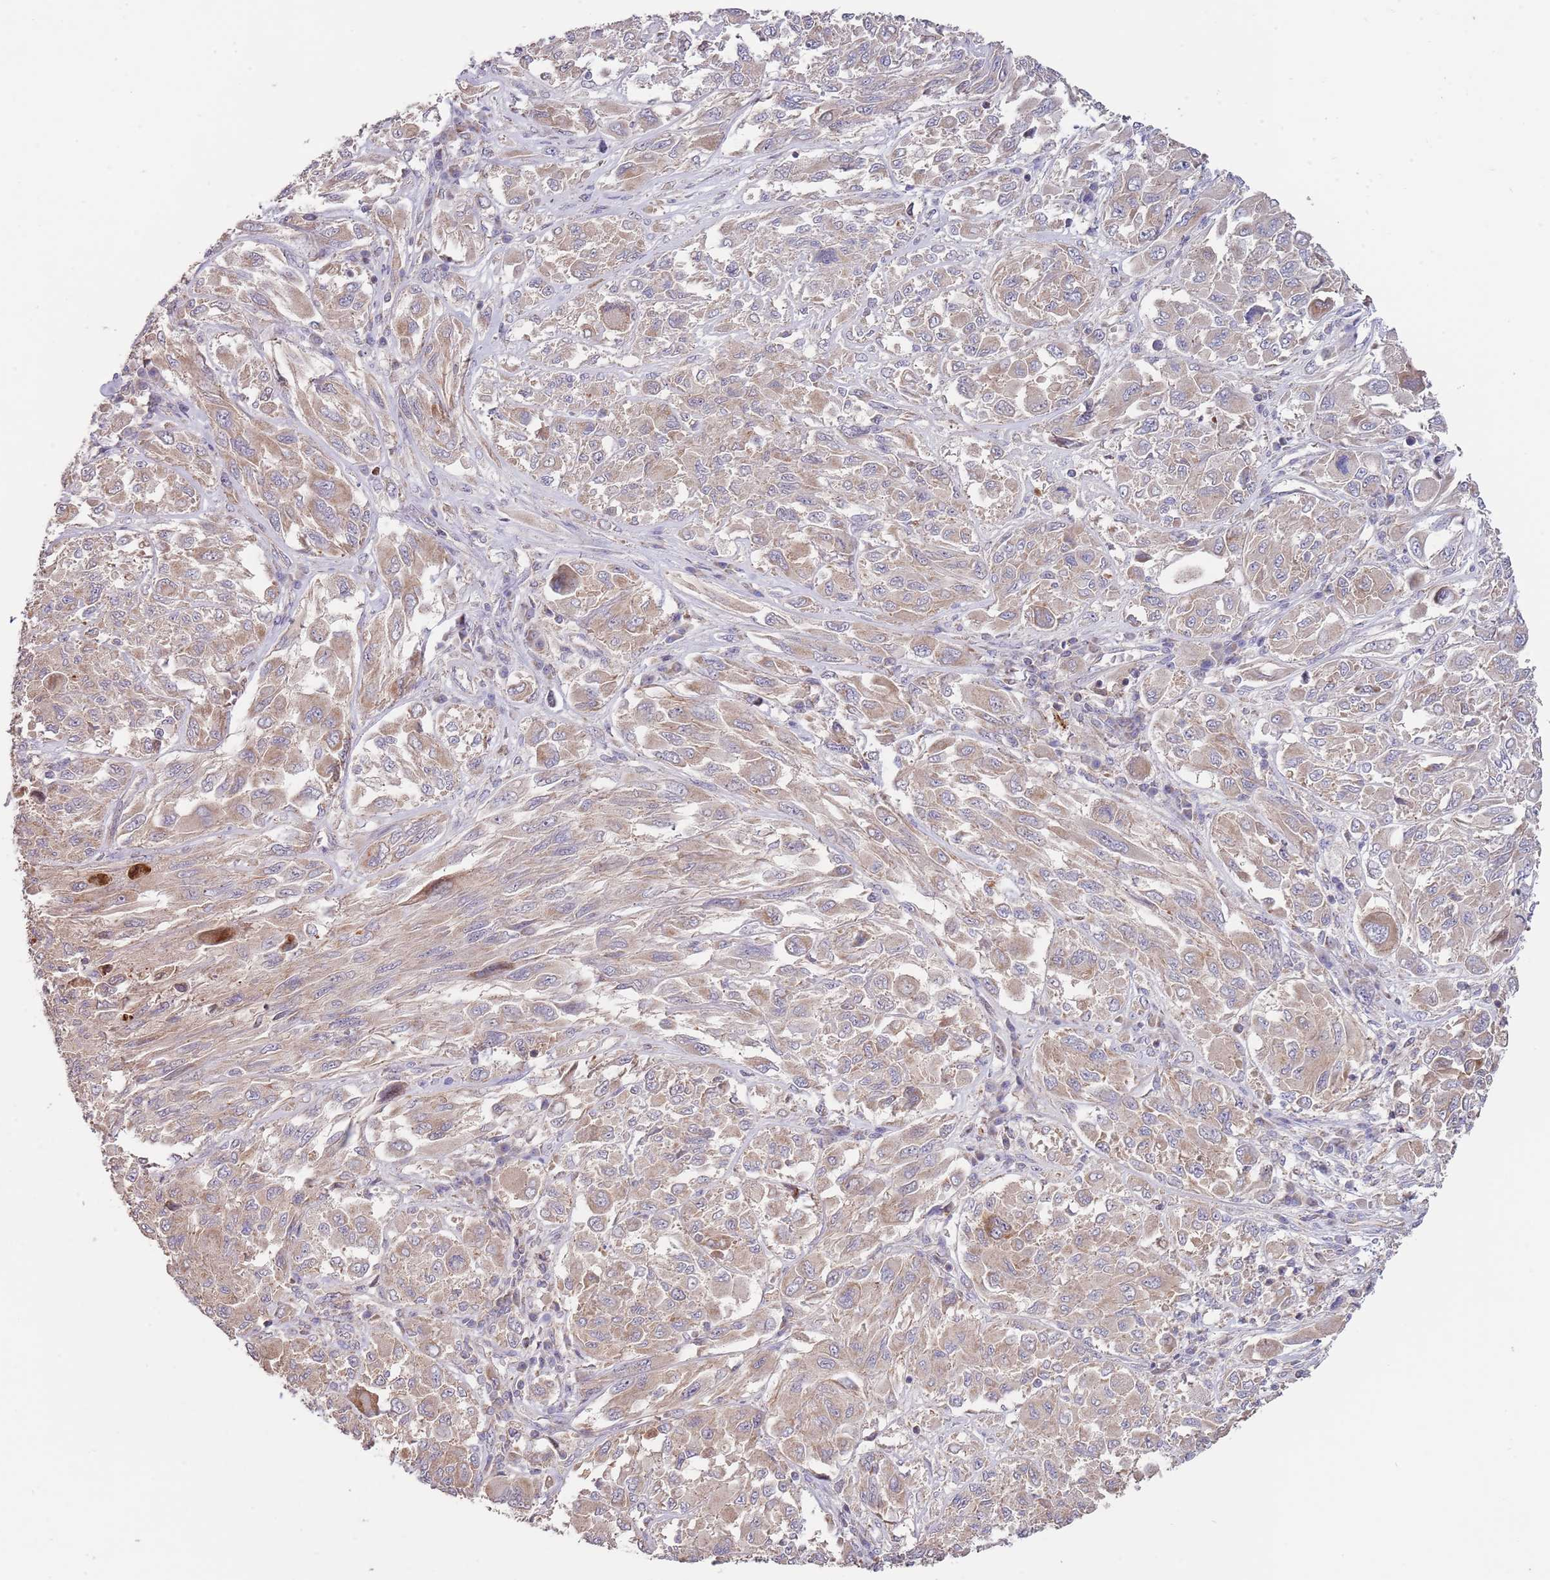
{"staining": {"intensity": "weak", "quantity": "25%-75%", "location": "cytoplasmic/membranous"}, "tissue": "melanoma", "cell_type": "Tumor cells", "image_type": "cancer", "snomed": [{"axis": "morphology", "description": "Malignant melanoma, NOS"}, {"axis": "topography", "description": "Skin"}], "caption": "Weak cytoplasmic/membranous expression is appreciated in approximately 25%-75% of tumor cells in melanoma.", "gene": "ABCC10", "patient": {"sex": "female", "age": 91}}